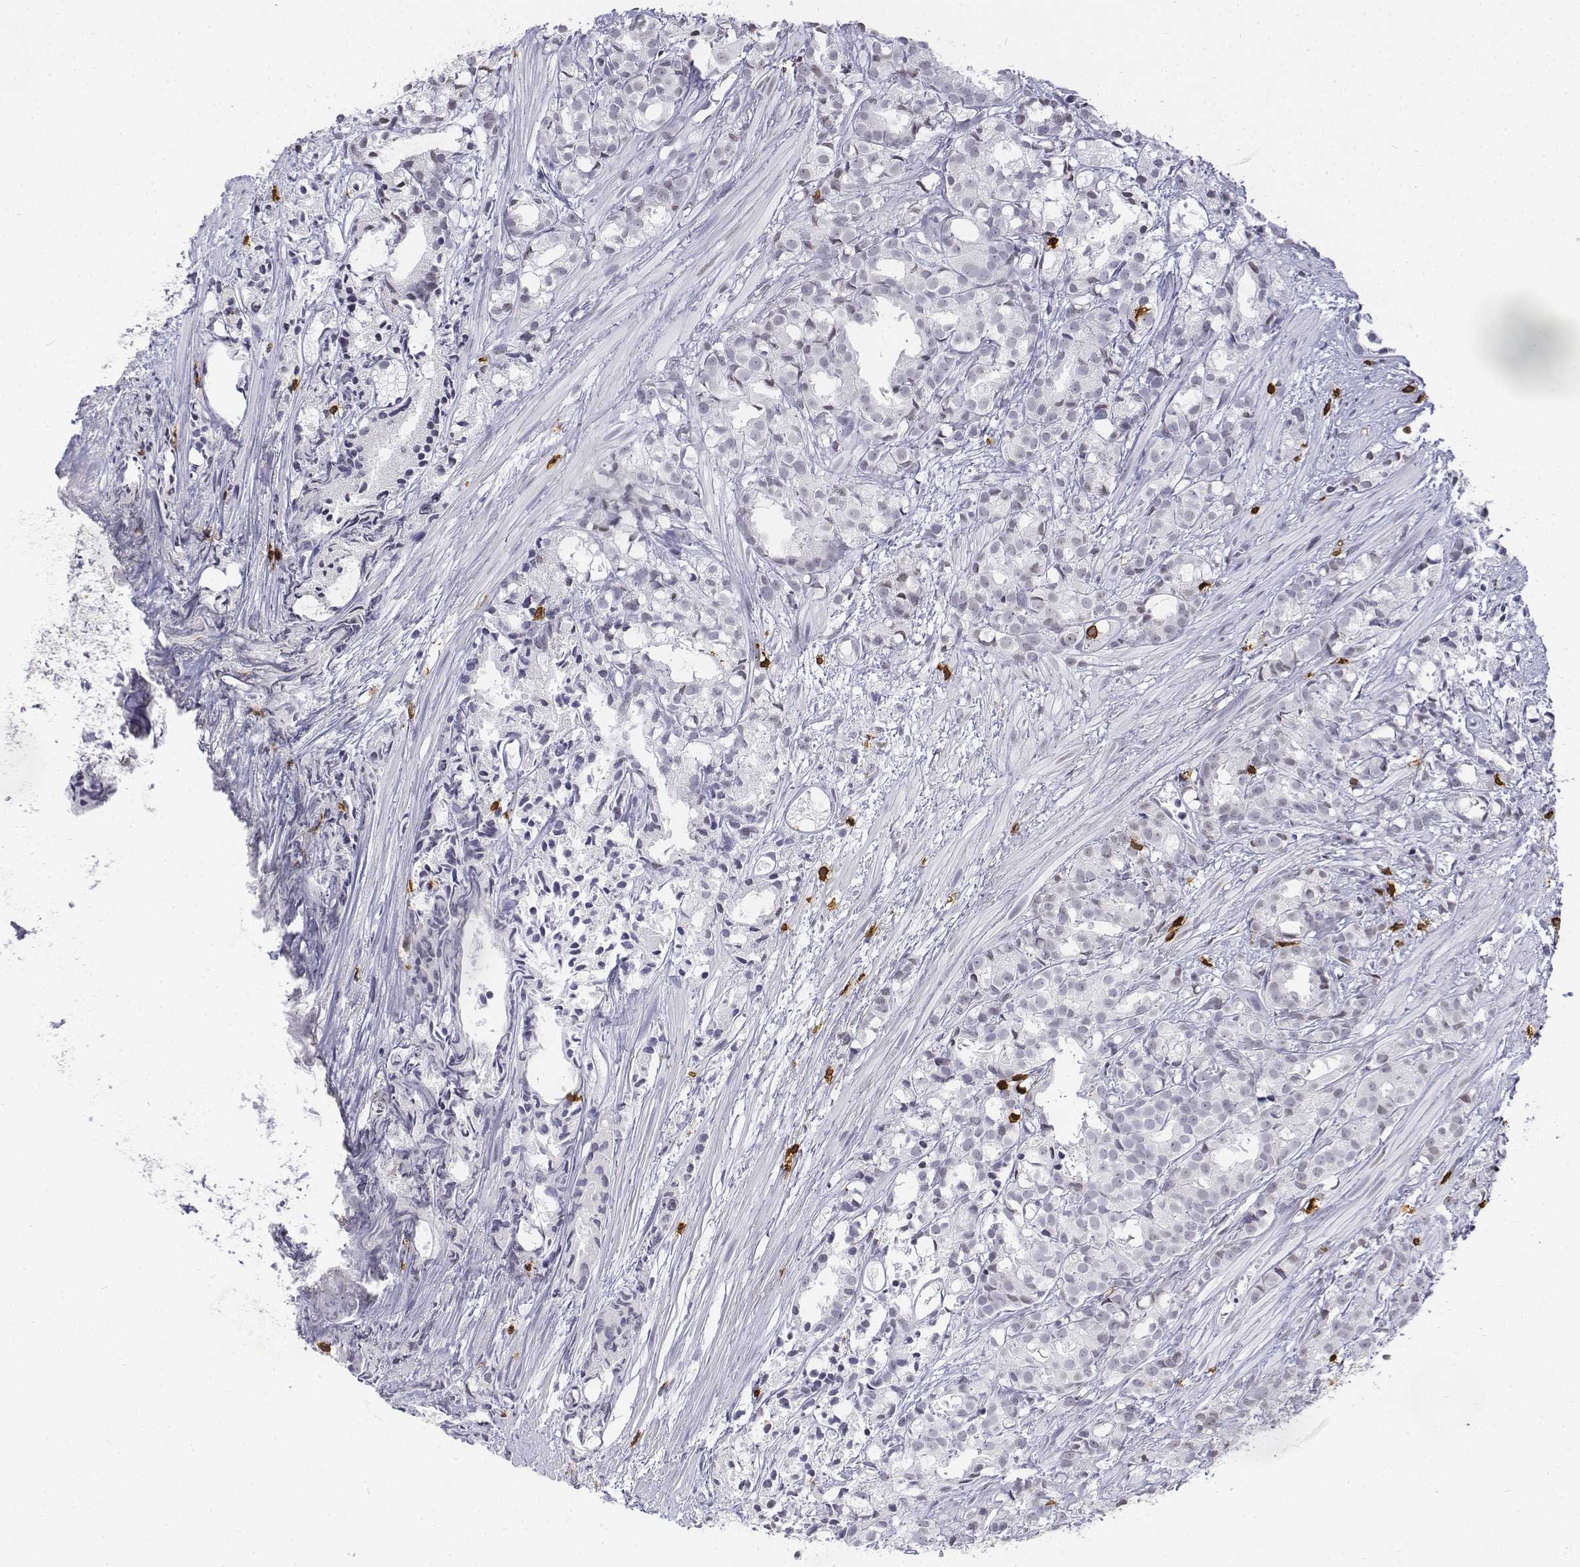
{"staining": {"intensity": "negative", "quantity": "none", "location": "none"}, "tissue": "prostate cancer", "cell_type": "Tumor cells", "image_type": "cancer", "snomed": [{"axis": "morphology", "description": "Adenocarcinoma, High grade"}, {"axis": "topography", "description": "Prostate"}], "caption": "High-grade adenocarcinoma (prostate) was stained to show a protein in brown. There is no significant positivity in tumor cells.", "gene": "CD3E", "patient": {"sex": "male", "age": 79}}